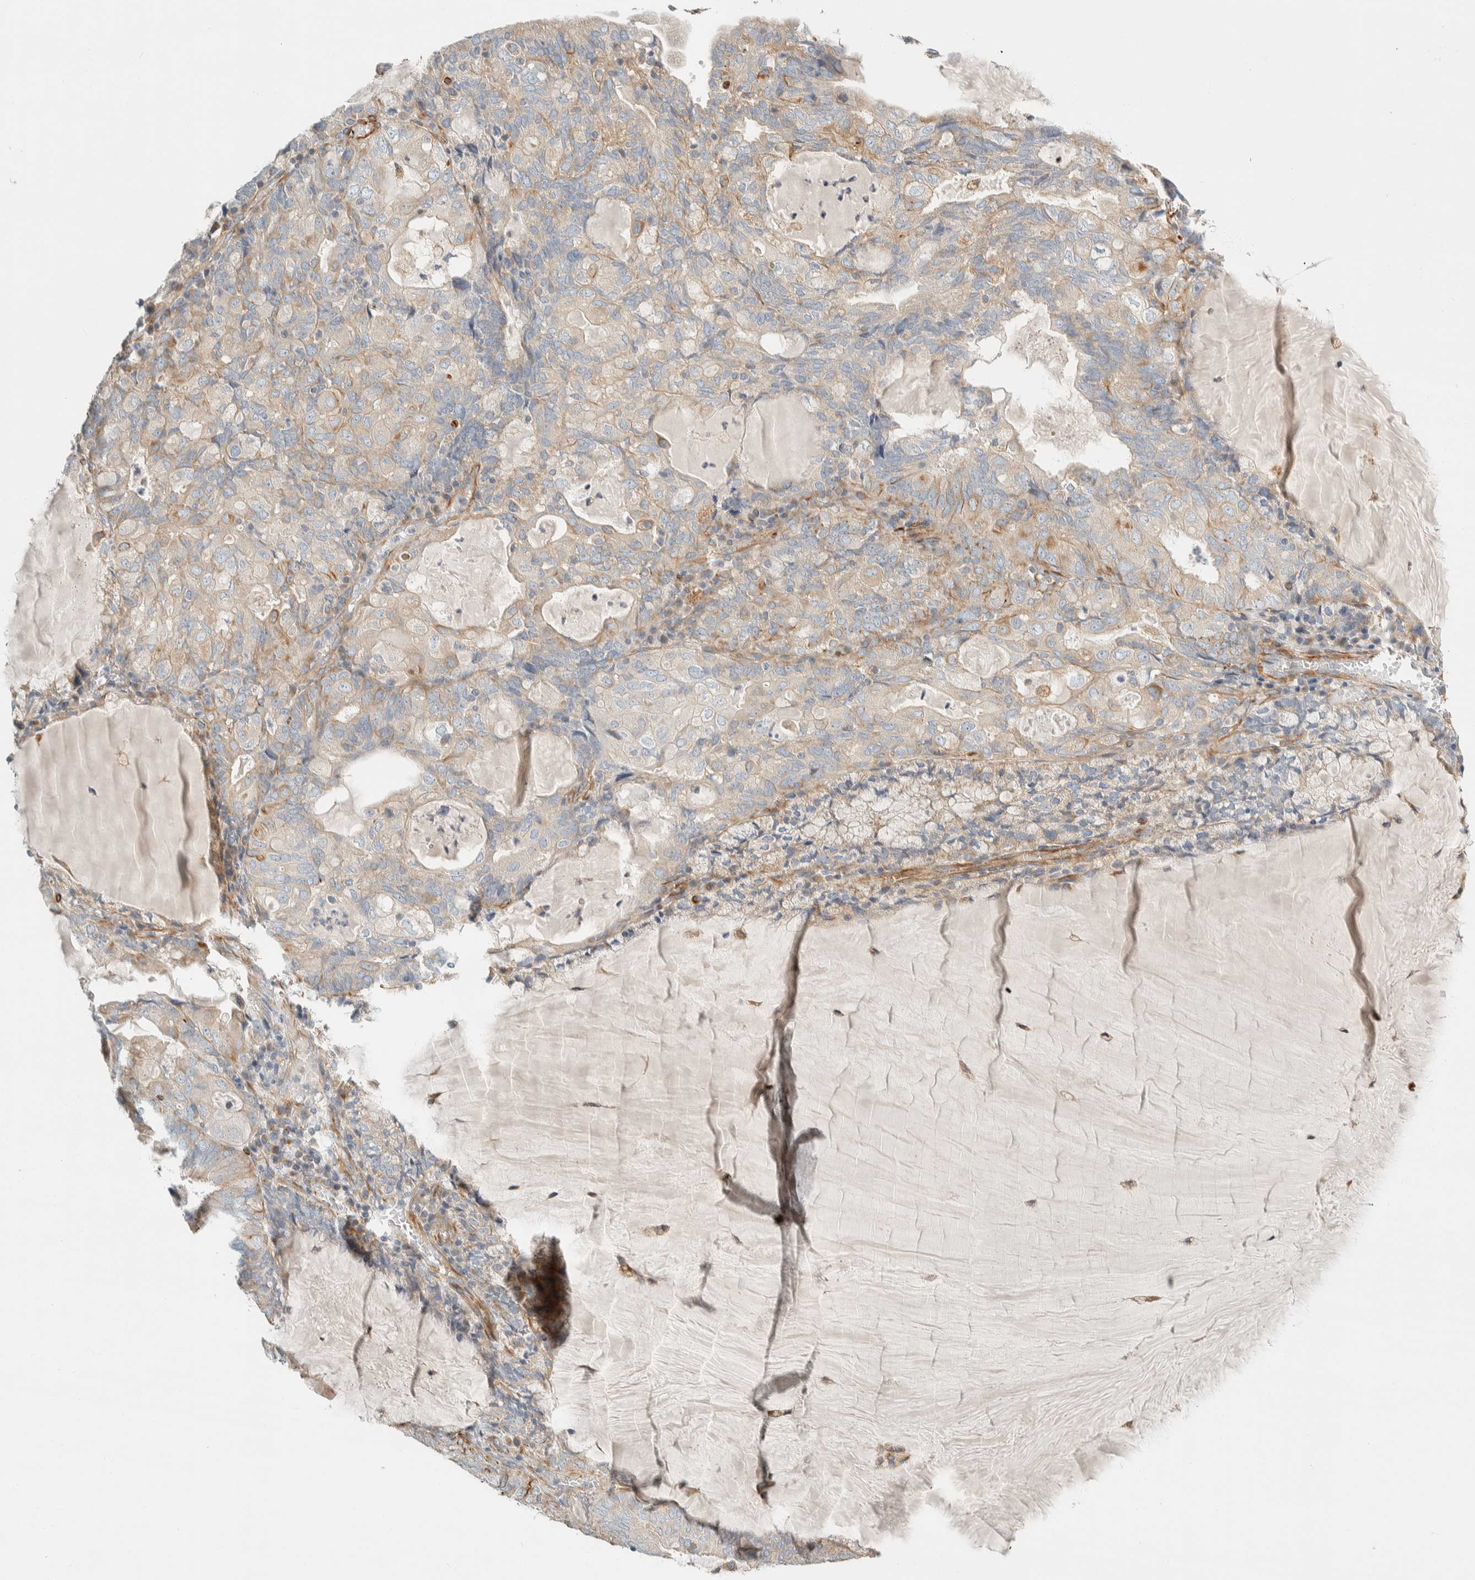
{"staining": {"intensity": "weak", "quantity": "25%-75%", "location": "cytoplasmic/membranous"}, "tissue": "endometrial cancer", "cell_type": "Tumor cells", "image_type": "cancer", "snomed": [{"axis": "morphology", "description": "Adenocarcinoma, NOS"}, {"axis": "topography", "description": "Endometrium"}], "caption": "Immunohistochemistry of human endometrial cancer (adenocarcinoma) exhibits low levels of weak cytoplasmic/membranous staining in about 25%-75% of tumor cells.", "gene": "CDR2", "patient": {"sex": "female", "age": 81}}